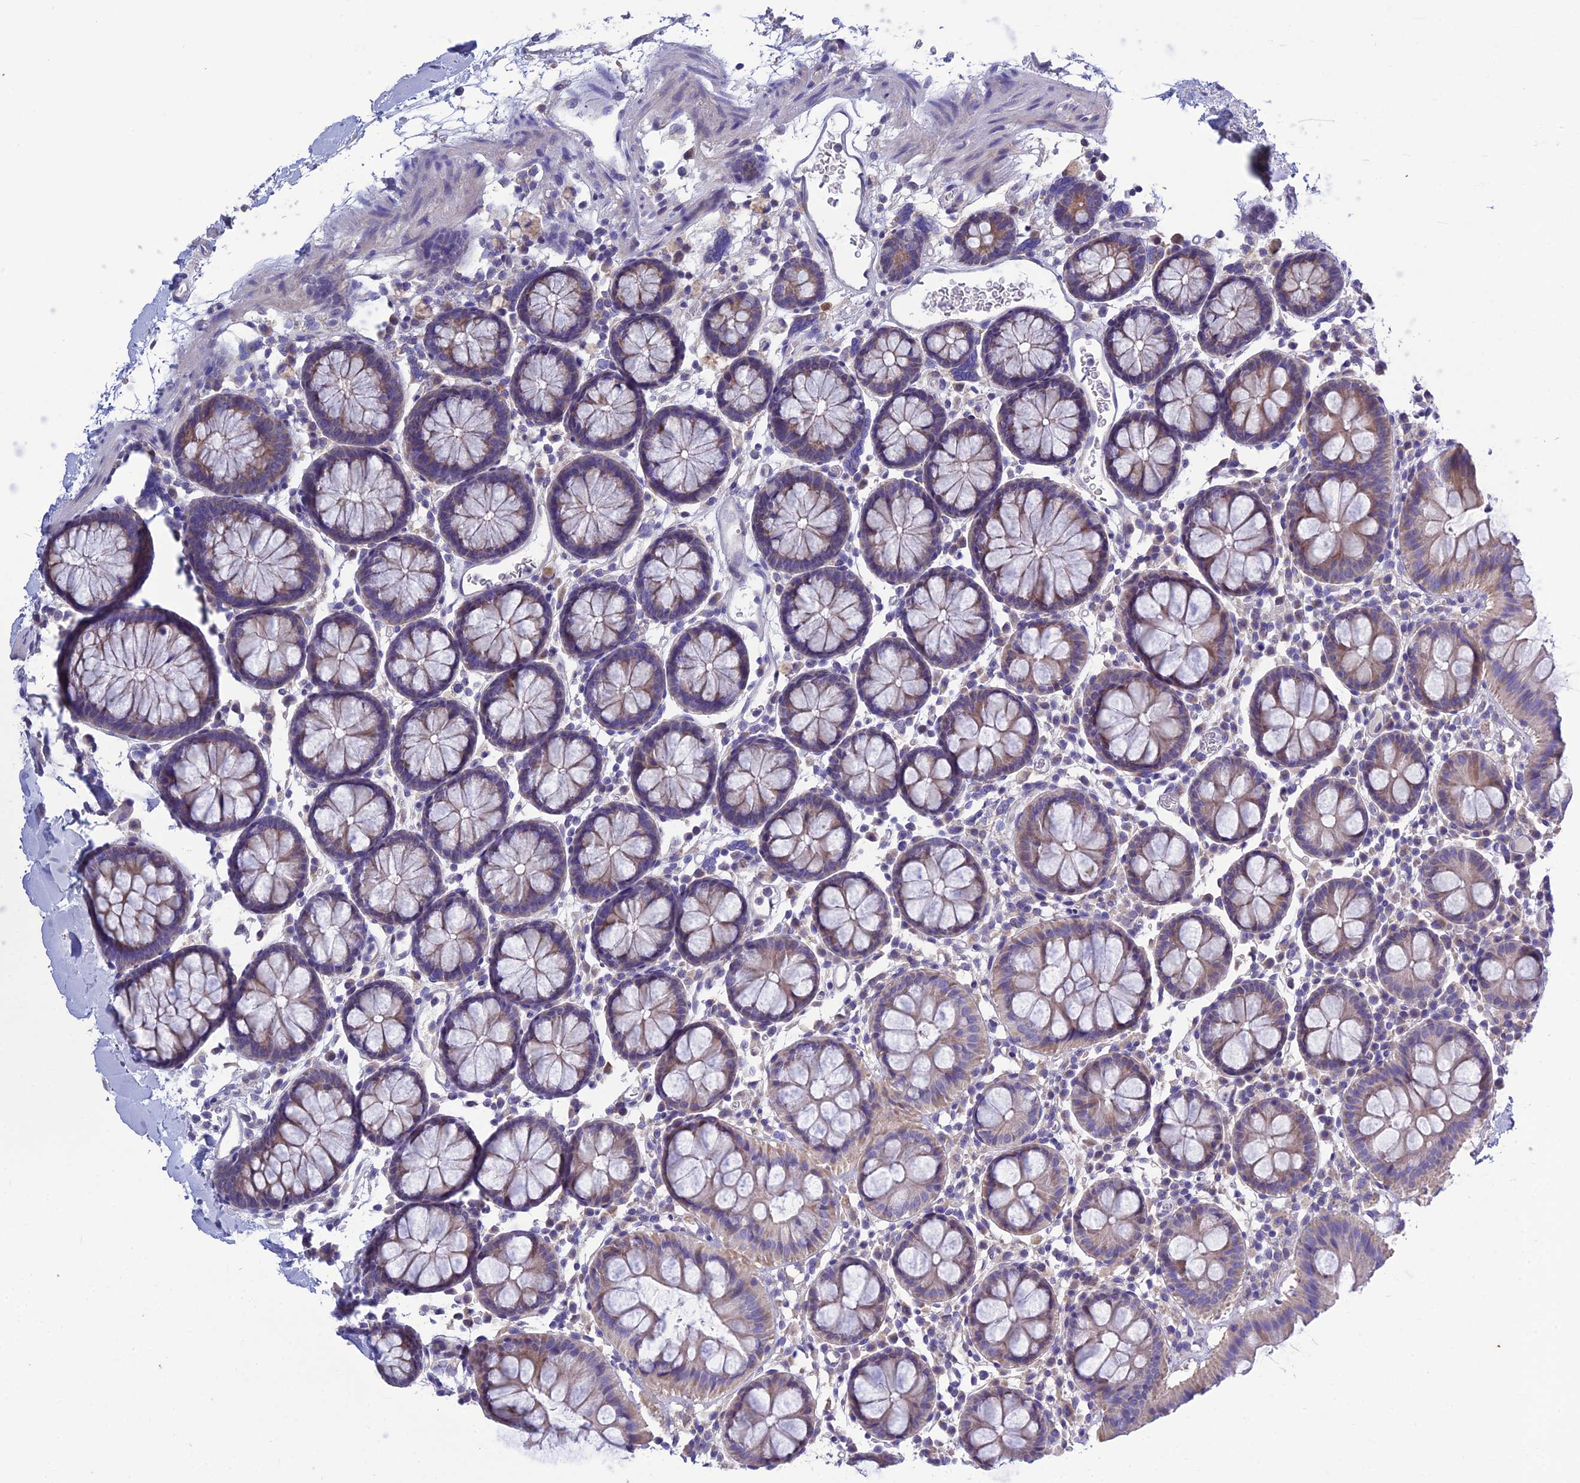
{"staining": {"intensity": "negative", "quantity": "none", "location": "none"}, "tissue": "colon", "cell_type": "Endothelial cells", "image_type": "normal", "snomed": [{"axis": "morphology", "description": "Normal tissue, NOS"}, {"axis": "topography", "description": "Colon"}], "caption": "High power microscopy micrograph of an IHC photomicrograph of benign colon, revealing no significant staining in endothelial cells.", "gene": "BHMT2", "patient": {"sex": "male", "age": 75}}